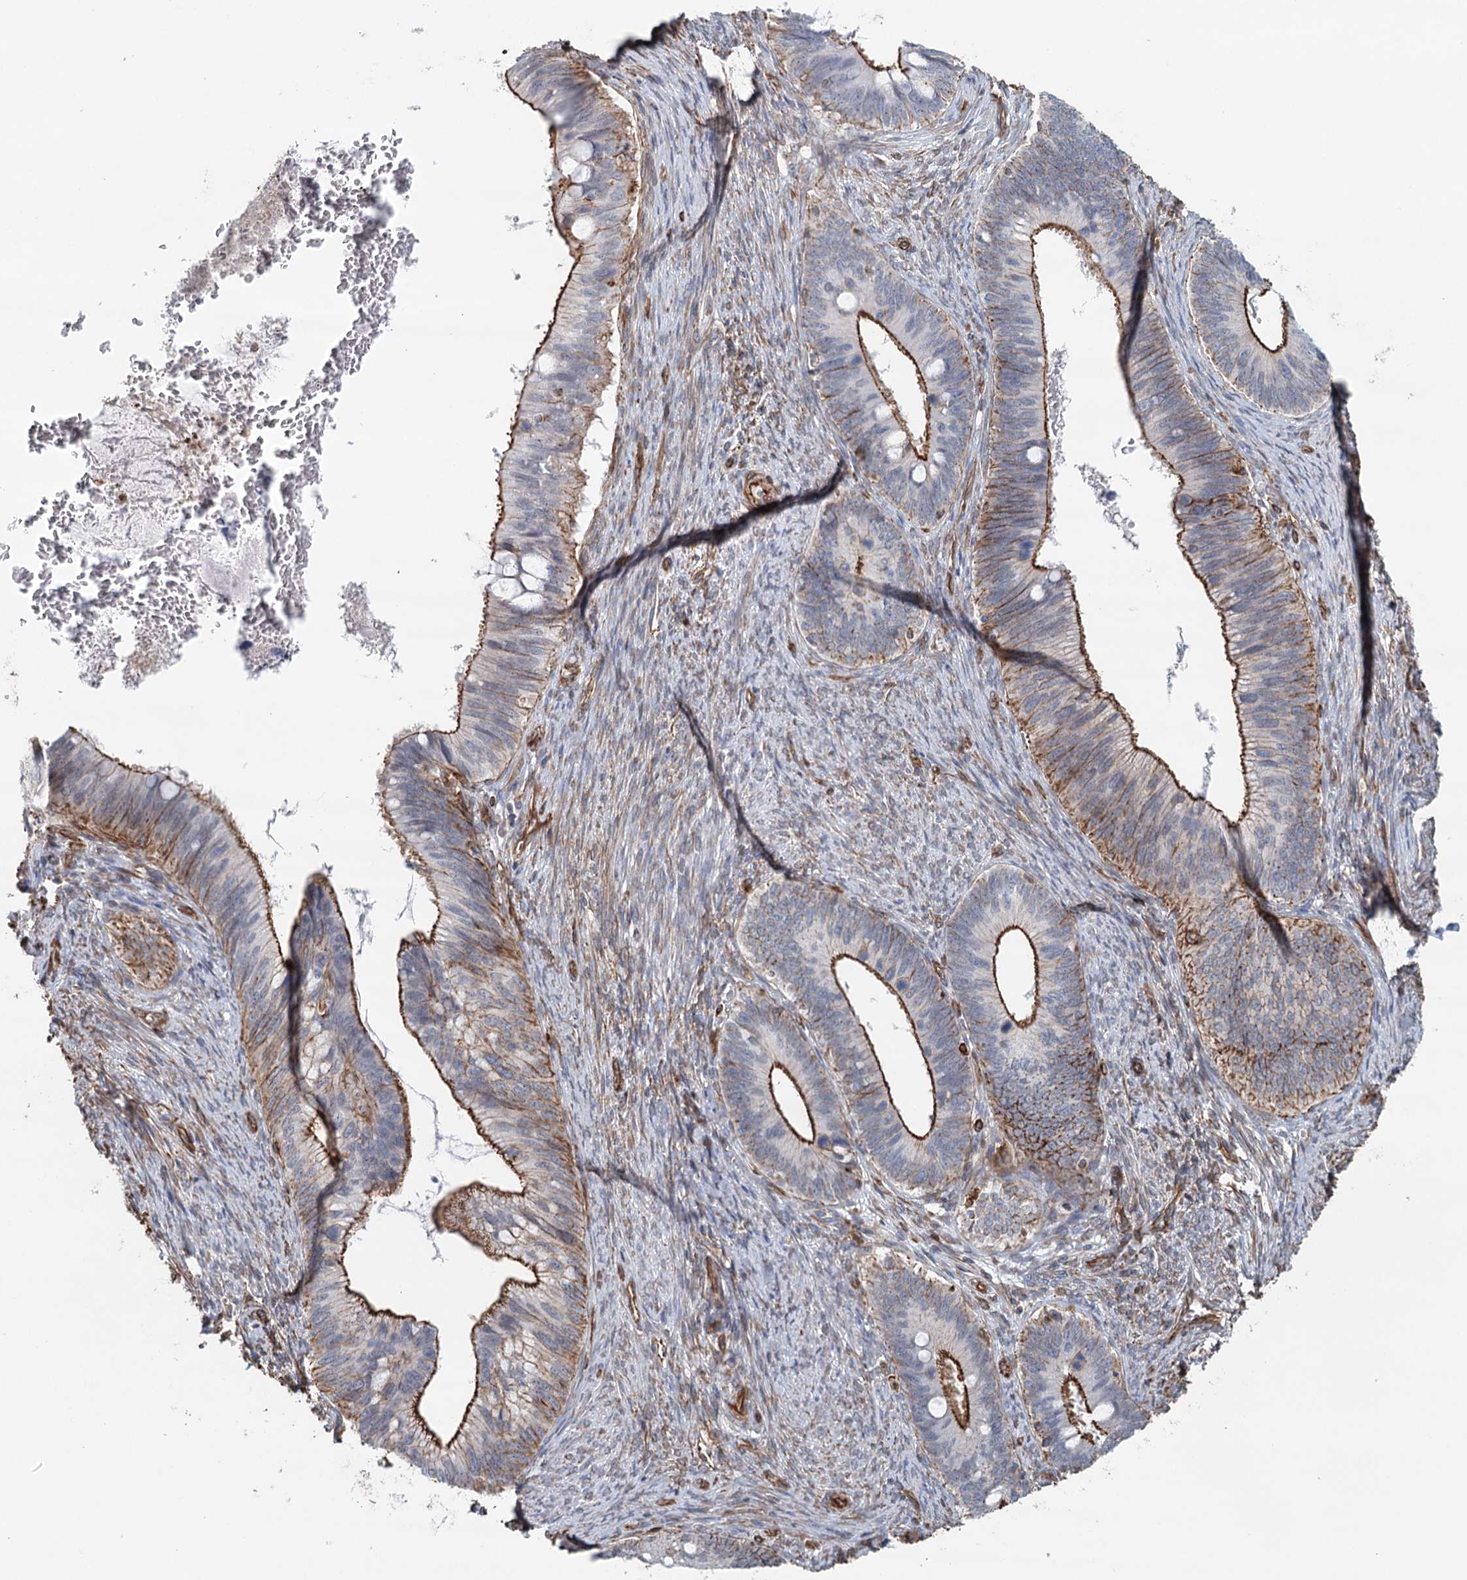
{"staining": {"intensity": "strong", "quantity": ">75%", "location": "cytoplasmic/membranous"}, "tissue": "cervical cancer", "cell_type": "Tumor cells", "image_type": "cancer", "snomed": [{"axis": "morphology", "description": "Adenocarcinoma, NOS"}, {"axis": "topography", "description": "Cervix"}], "caption": "Cervical adenocarcinoma stained with DAB (3,3'-diaminobenzidine) IHC exhibits high levels of strong cytoplasmic/membranous positivity in approximately >75% of tumor cells.", "gene": "SYNPO", "patient": {"sex": "female", "age": 42}}